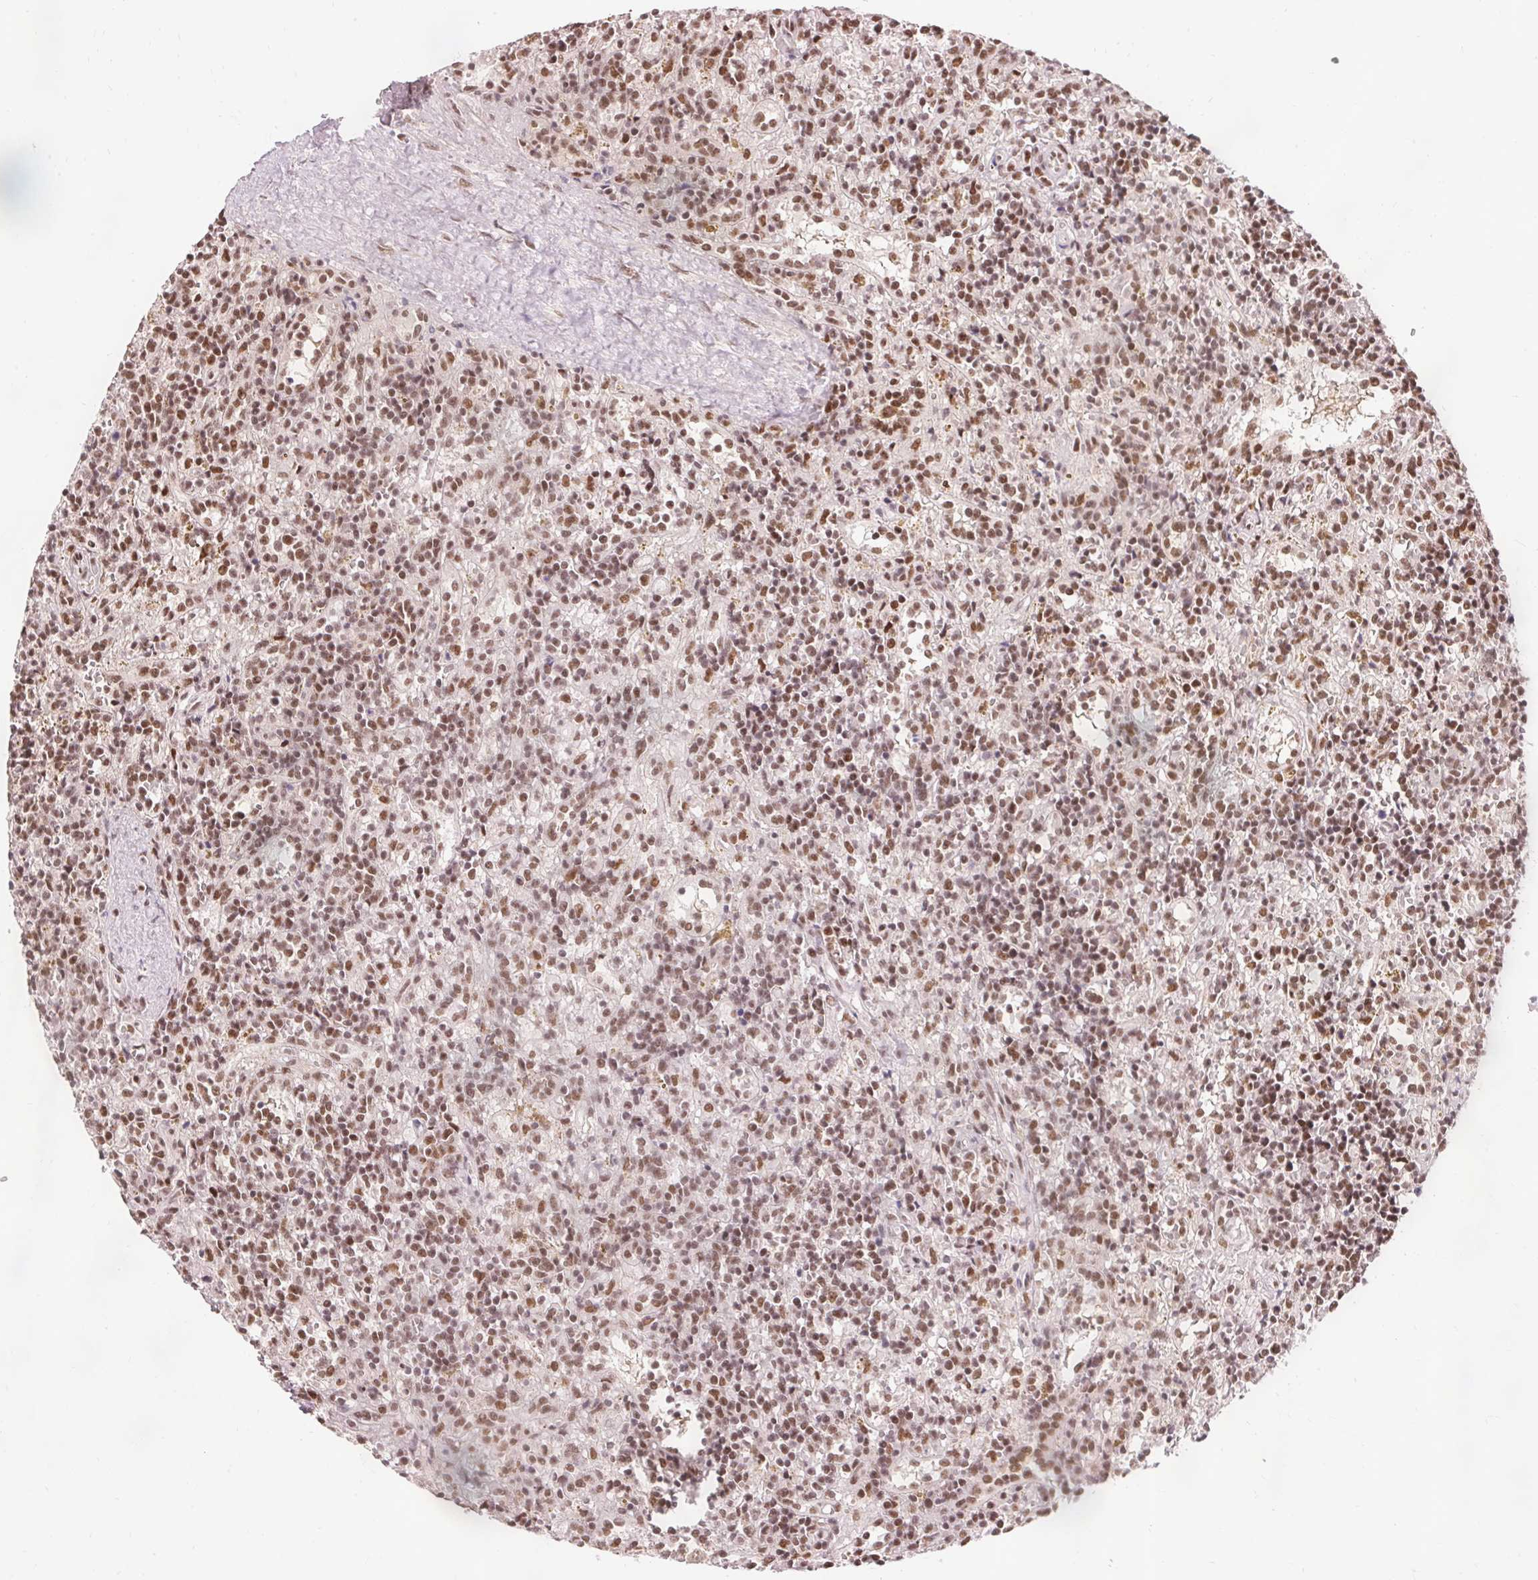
{"staining": {"intensity": "moderate", "quantity": ">75%", "location": "nuclear"}, "tissue": "lymphoma", "cell_type": "Tumor cells", "image_type": "cancer", "snomed": [{"axis": "morphology", "description": "Malignant lymphoma, non-Hodgkin's type, Low grade"}, {"axis": "topography", "description": "Spleen"}], "caption": "A photomicrograph of lymphoma stained for a protein exhibits moderate nuclear brown staining in tumor cells.", "gene": "ZBTB44", "patient": {"sex": "male", "age": 67}}